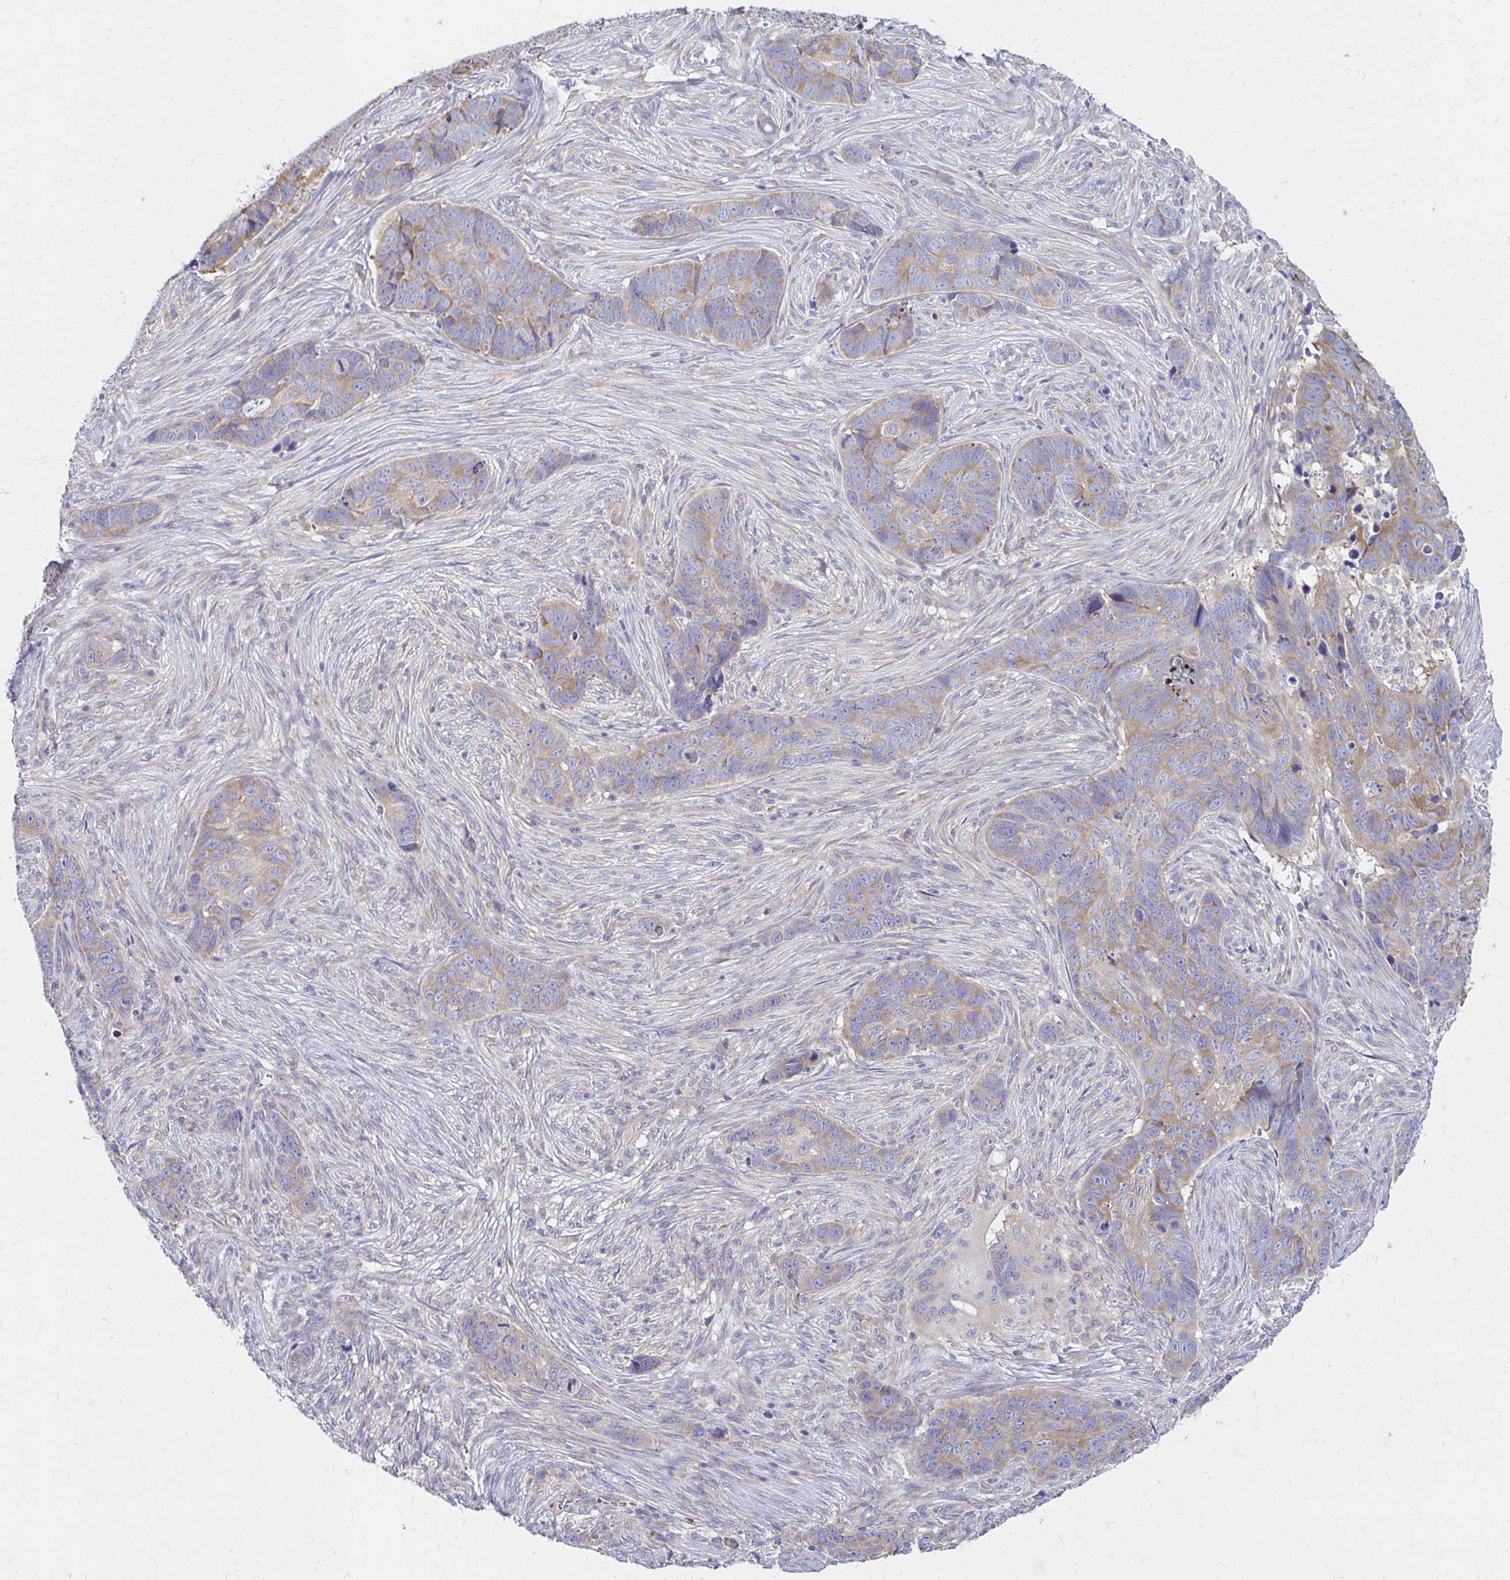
{"staining": {"intensity": "moderate", "quantity": "25%-75%", "location": "cytoplasmic/membranous"}, "tissue": "skin cancer", "cell_type": "Tumor cells", "image_type": "cancer", "snomed": [{"axis": "morphology", "description": "Basal cell carcinoma"}, {"axis": "topography", "description": "Skin"}], "caption": "This image reveals skin cancer stained with IHC to label a protein in brown. The cytoplasmic/membranous of tumor cells show moderate positivity for the protein. Nuclei are counter-stained blue.", "gene": "RPL27A", "patient": {"sex": "female", "age": 82}}